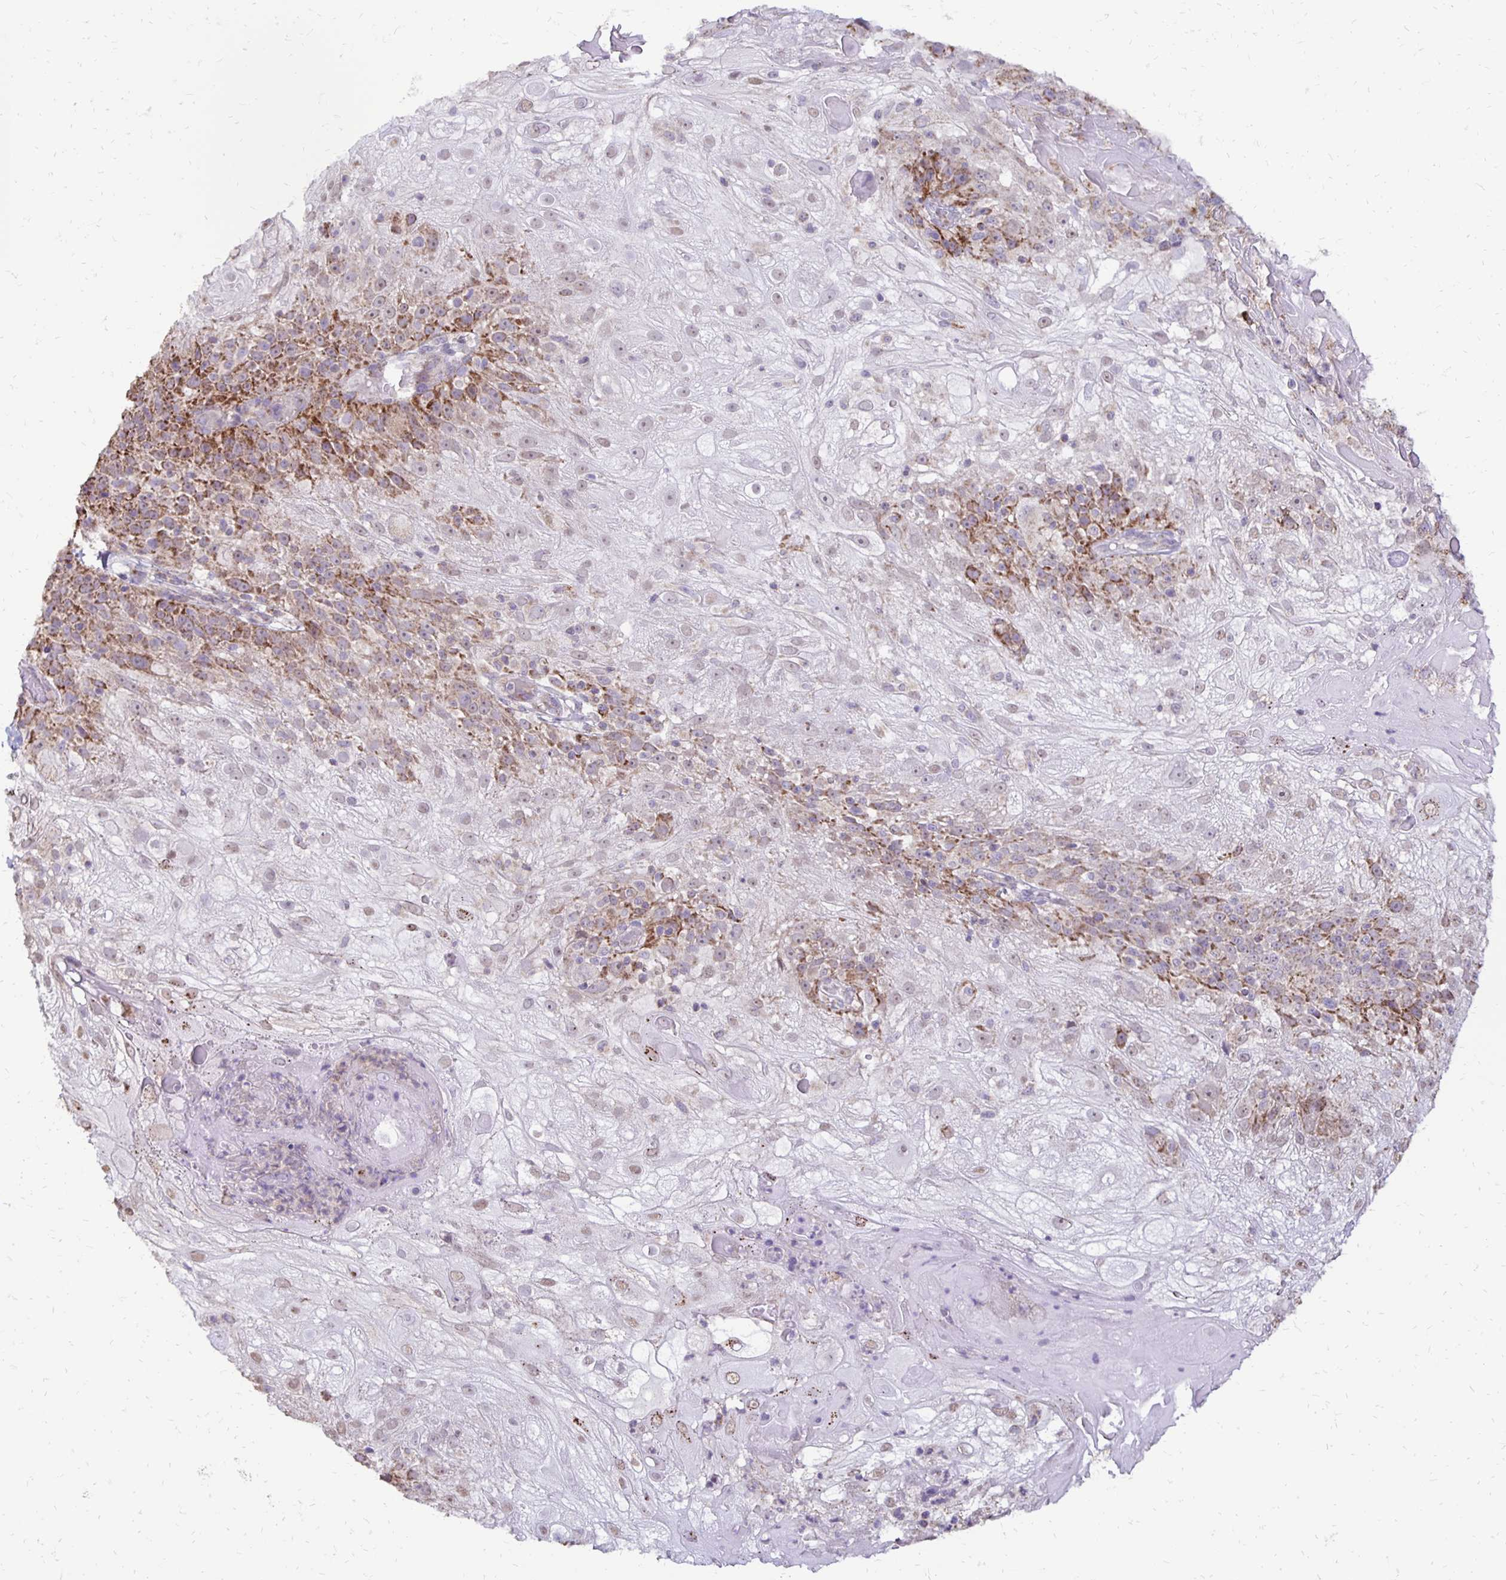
{"staining": {"intensity": "moderate", "quantity": "25%-75%", "location": "cytoplasmic/membranous"}, "tissue": "skin cancer", "cell_type": "Tumor cells", "image_type": "cancer", "snomed": [{"axis": "morphology", "description": "Normal tissue, NOS"}, {"axis": "morphology", "description": "Squamous cell carcinoma, NOS"}, {"axis": "topography", "description": "Skin"}], "caption": "Skin cancer stained with immunohistochemistry (IHC) shows moderate cytoplasmic/membranous staining in about 25%-75% of tumor cells. (Stains: DAB (3,3'-diaminobenzidine) in brown, nuclei in blue, Microscopy: brightfield microscopy at high magnification).", "gene": "IER3", "patient": {"sex": "female", "age": 83}}